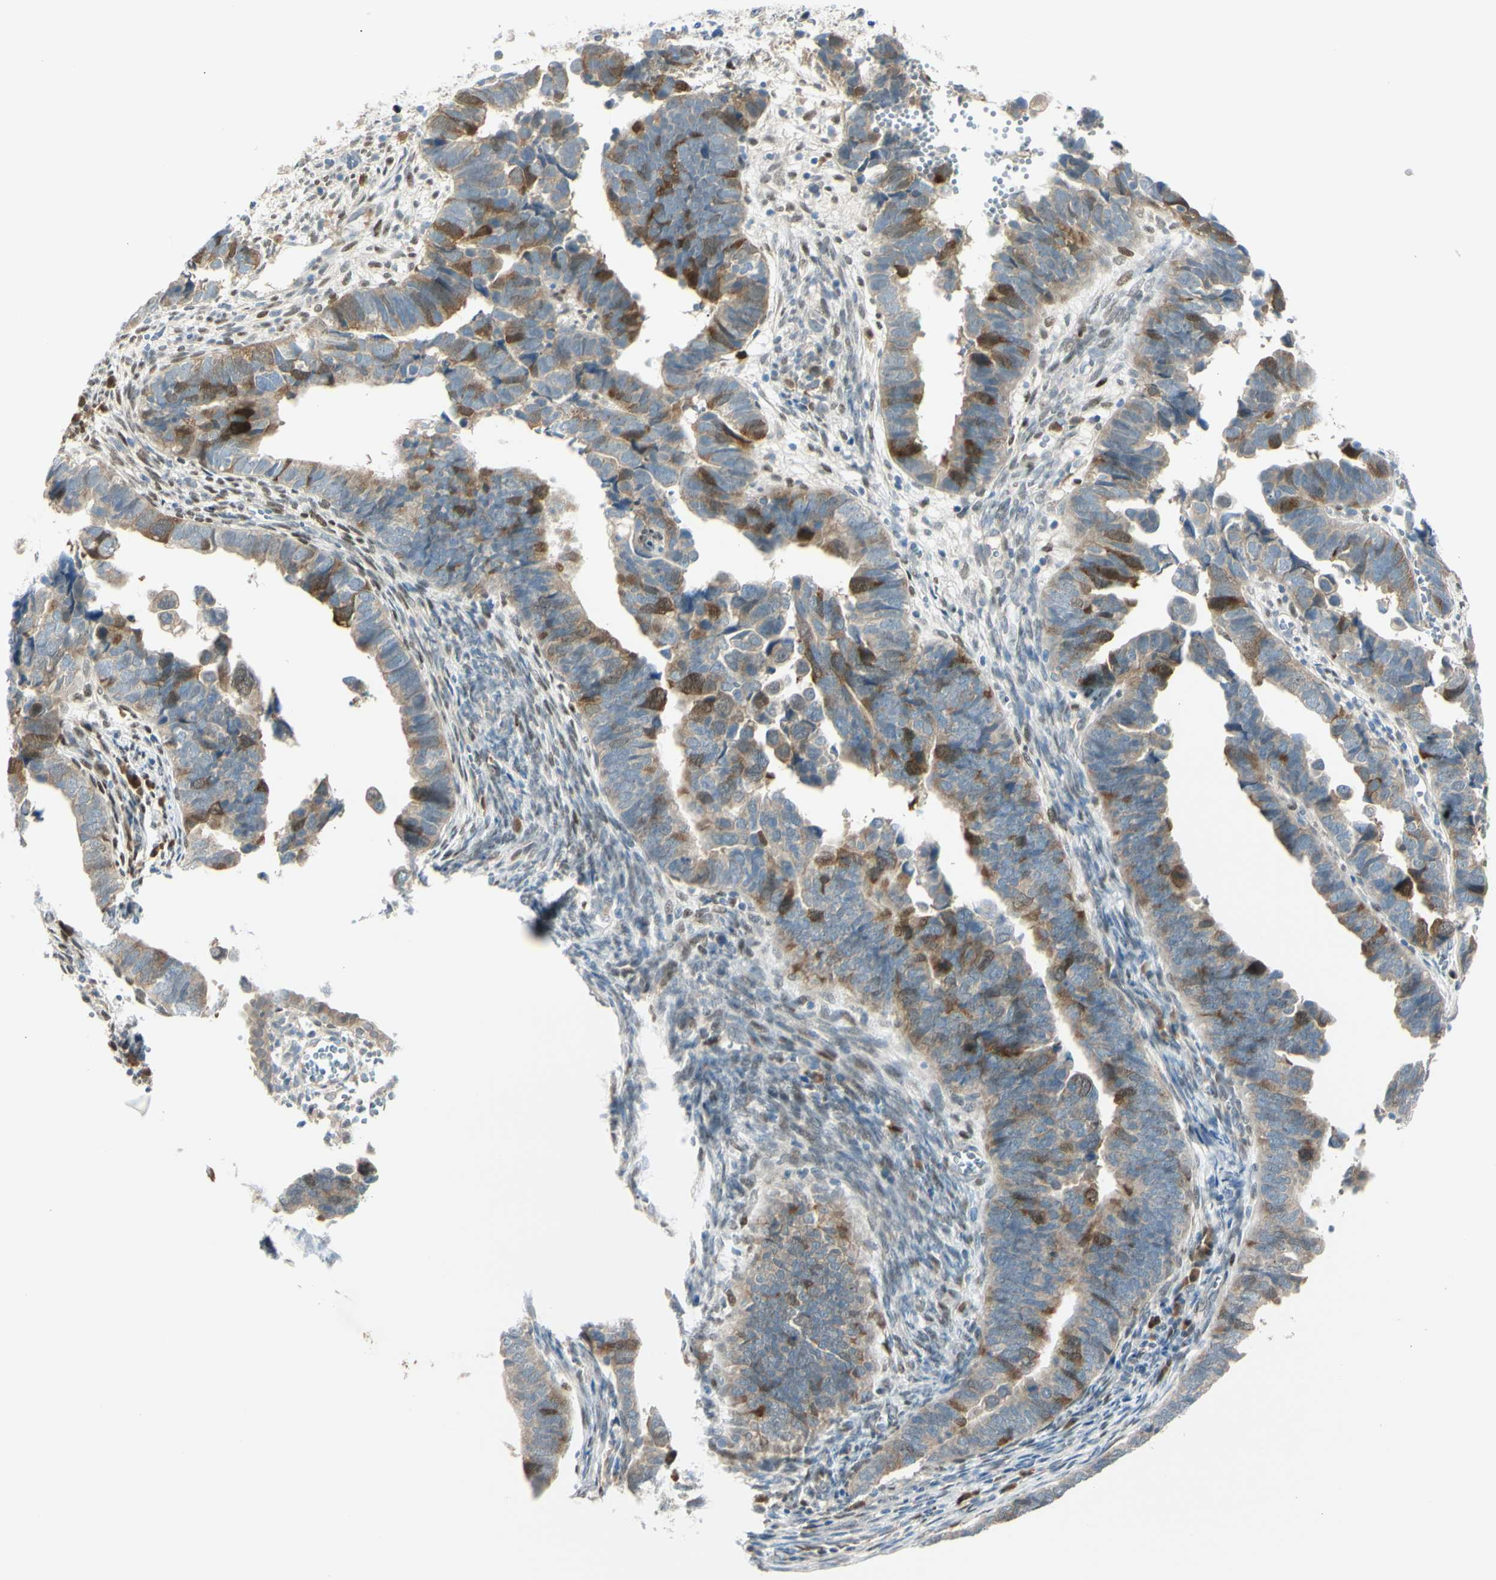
{"staining": {"intensity": "strong", "quantity": "<25%", "location": "cytoplasmic/membranous,nuclear"}, "tissue": "endometrial cancer", "cell_type": "Tumor cells", "image_type": "cancer", "snomed": [{"axis": "morphology", "description": "Adenocarcinoma, NOS"}, {"axis": "topography", "description": "Endometrium"}], "caption": "Immunohistochemistry (IHC) photomicrograph of neoplastic tissue: human adenocarcinoma (endometrial) stained using immunohistochemistry demonstrates medium levels of strong protein expression localized specifically in the cytoplasmic/membranous and nuclear of tumor cells, appearing as a cytoplasmic/membranous and nuclear brown color.", "gene": "PTTG1", "patient": {"sex": "female", "age": 75}}